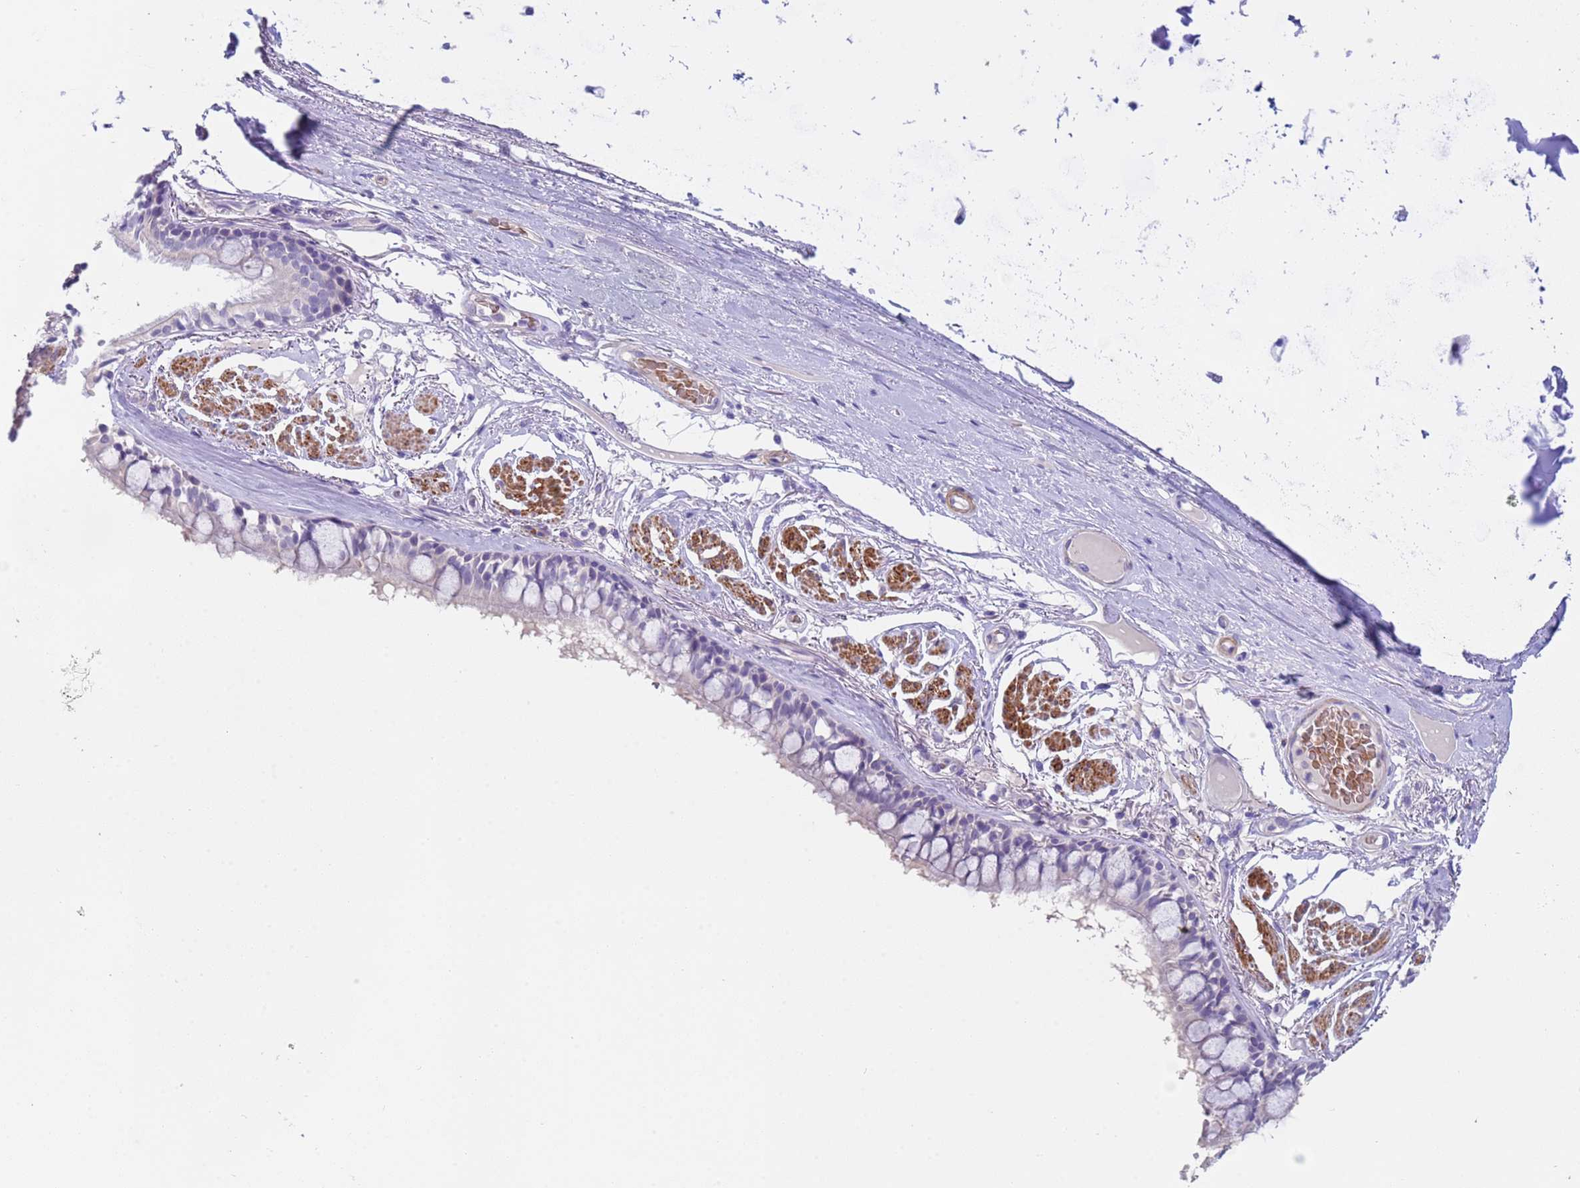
{"staining": {"intensity": "negative", "quantity": "none", "location": "none"}, "tissue": "bronchus", "cell_type": "Respiratory epithelial cells", "image_type": "normal", "snomed": [{"axis": "morphology", "description": "Normal tissue, NOS"}, {"axis": "topography", "description": "Bronchus"}], "caption": "Immunohistochemistry of benign bronchus displays no staining in respiratory epithelial cells.", "gene": "KBTBD3", "patient": {"sex": "male", "age": 70}}